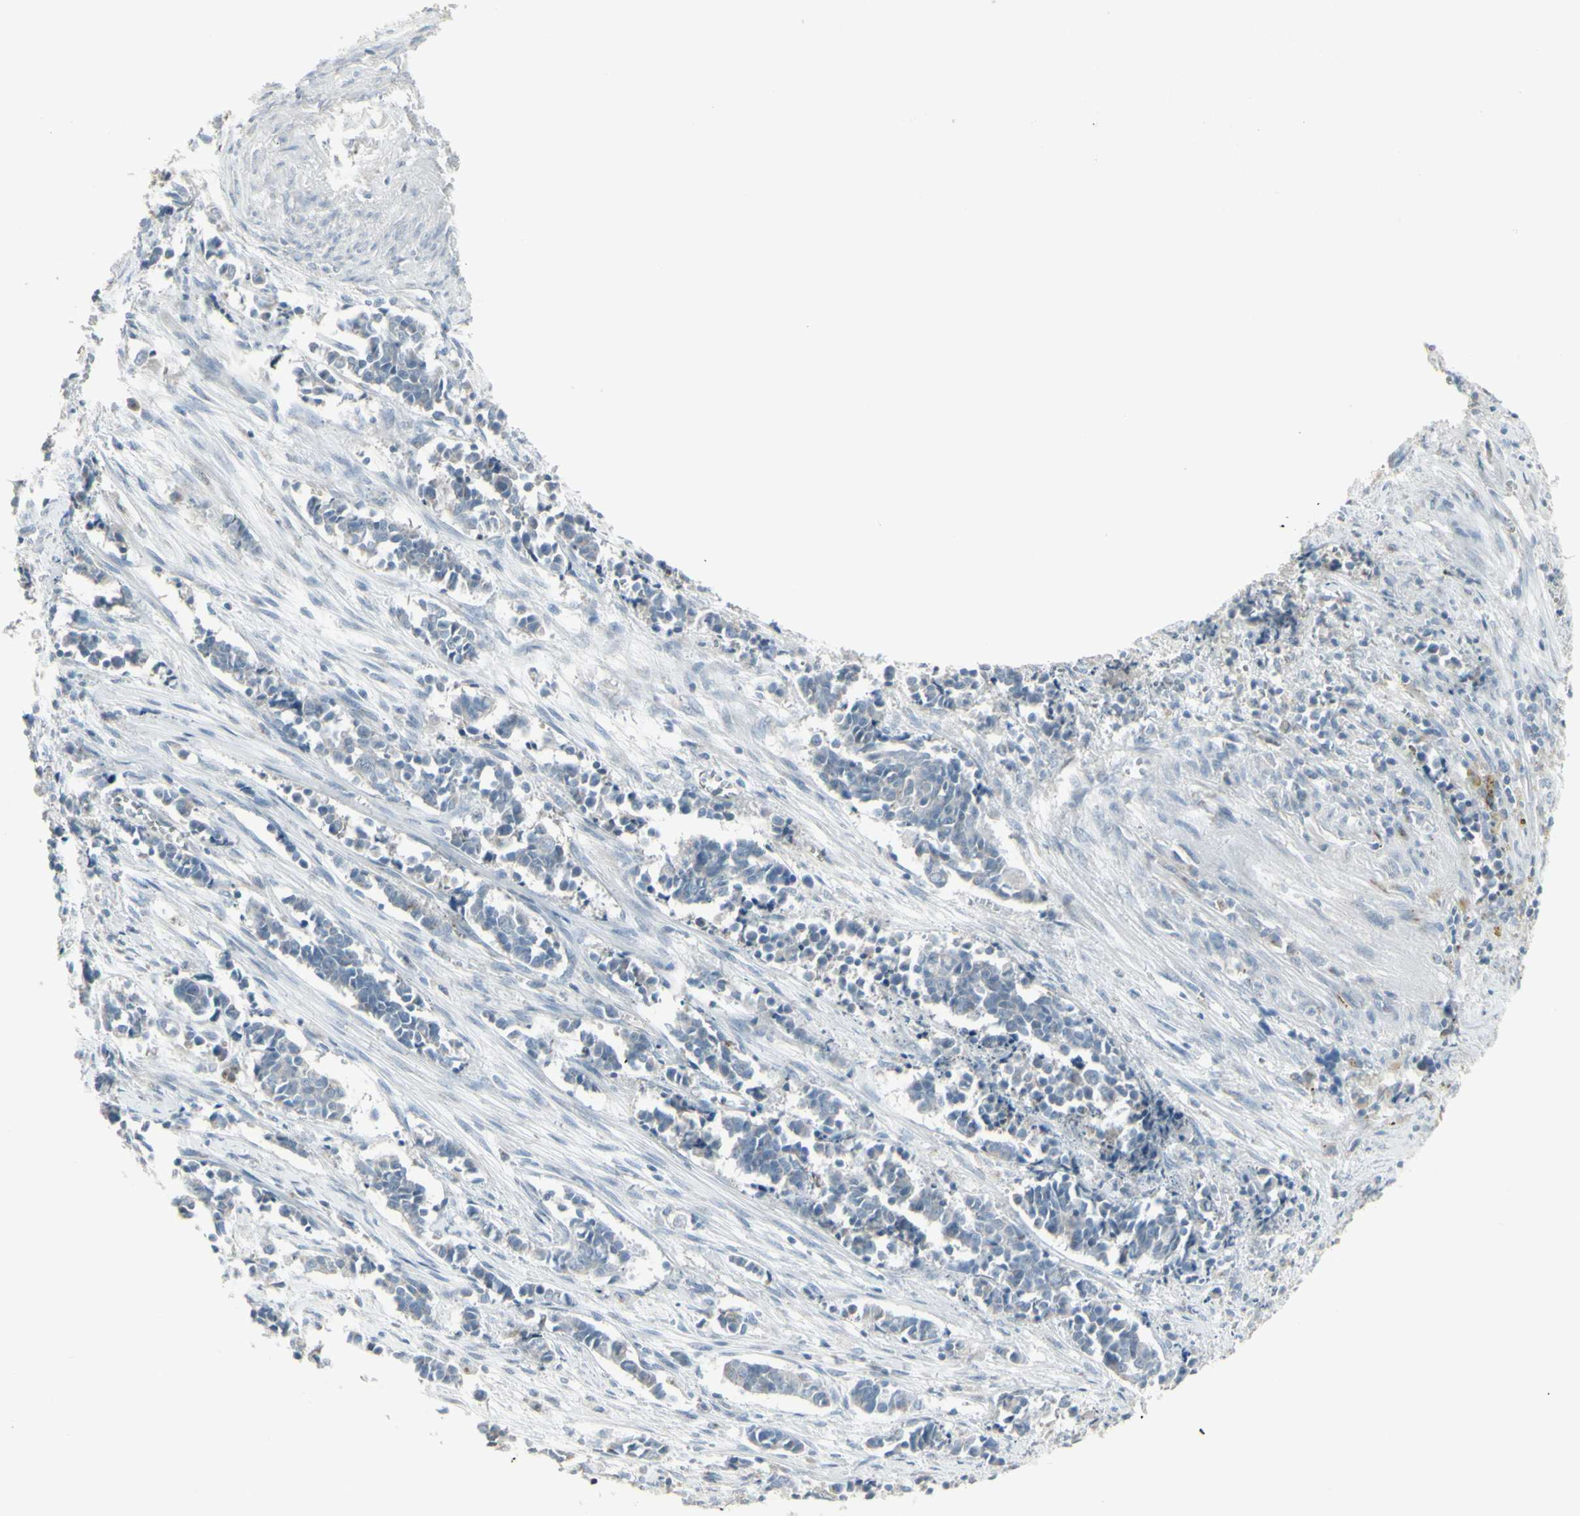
{"staining": {"intensity": "negative", "quantity": "none", "location": "none"}, "tissue": "cervical cancer", "cell_type": "Tumor cells", "image_type": "cancer", "snomed": [{"axis": "morphology", "description": "Normal tissue, NOS"}, {"axis": "morphology", "description": "Squamous cell carcinoma, NOS"}, {"axis": "topography", "description": "Cervix"}], "caption": "A high-resolution histopathology image shows immunohistochemistry (IHC) staining of cervical cancer, which reveals no significant positivity in tumor cells. Brightfield microscopy of immunohistochemistry stained with DAB (brown) and hematoxylin (blue), captured at high magnification.", "gene": "CD79B", "patient": {"sex": "female", "age": 35}}